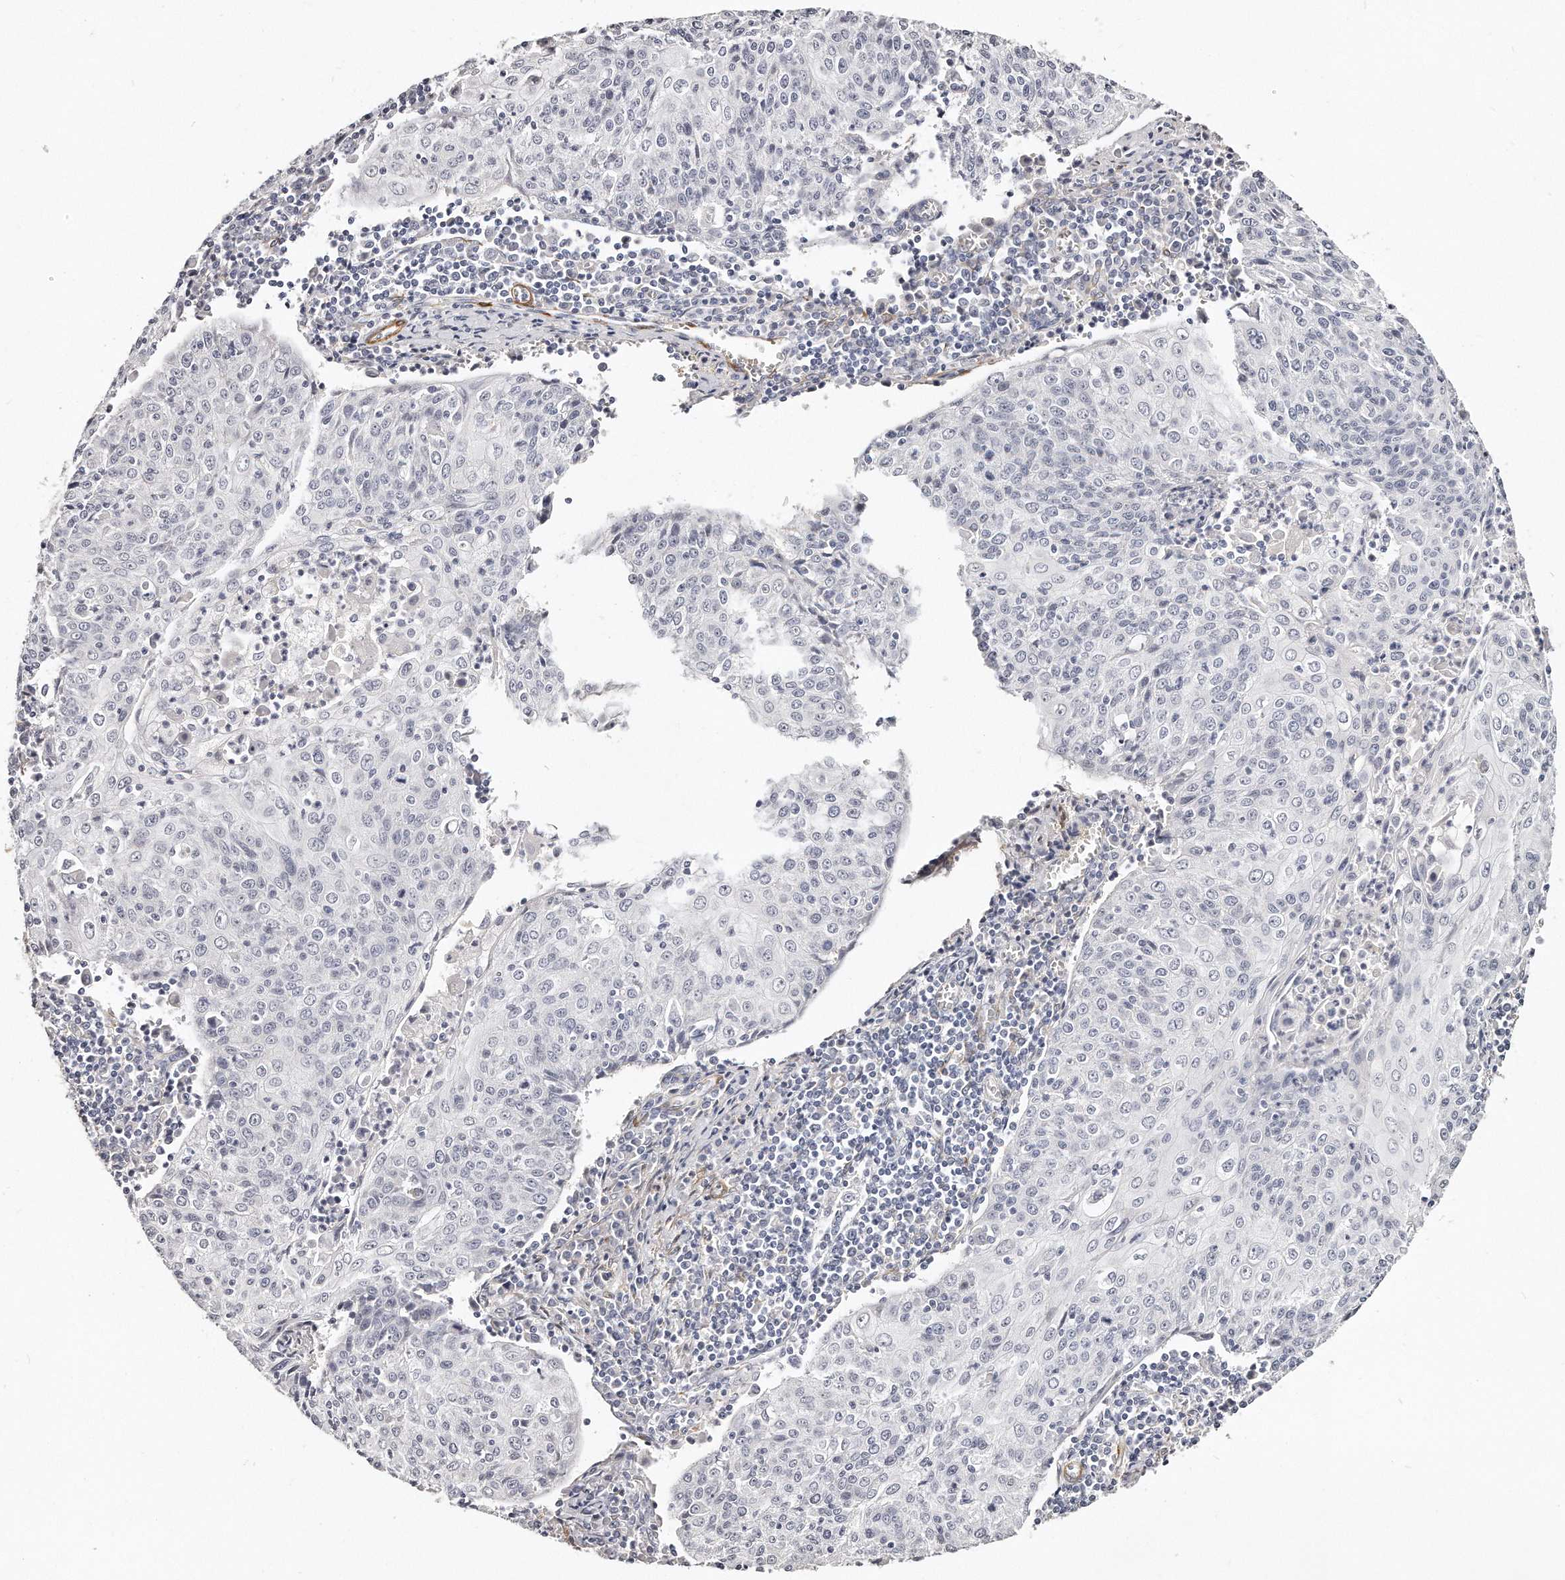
{"staining": {"intensity": "negative", "quantity": "none", "location": "none"}, "tissue": "cervical cancer", "cell_type": "Tumor cells", "image_type": "cancer", "snomed": [{"axis": "morphology", "description": "Squamous cell carcinoma, NOS"}, {"axis": "topography", "description": "Cervix"}], "caption": "Tumor cells are negative for brown protein staining in cervical cancer (squamous cell carcinoma).", "gene": "LMOD1", "patient": {"sex": "female", "age": 48}}